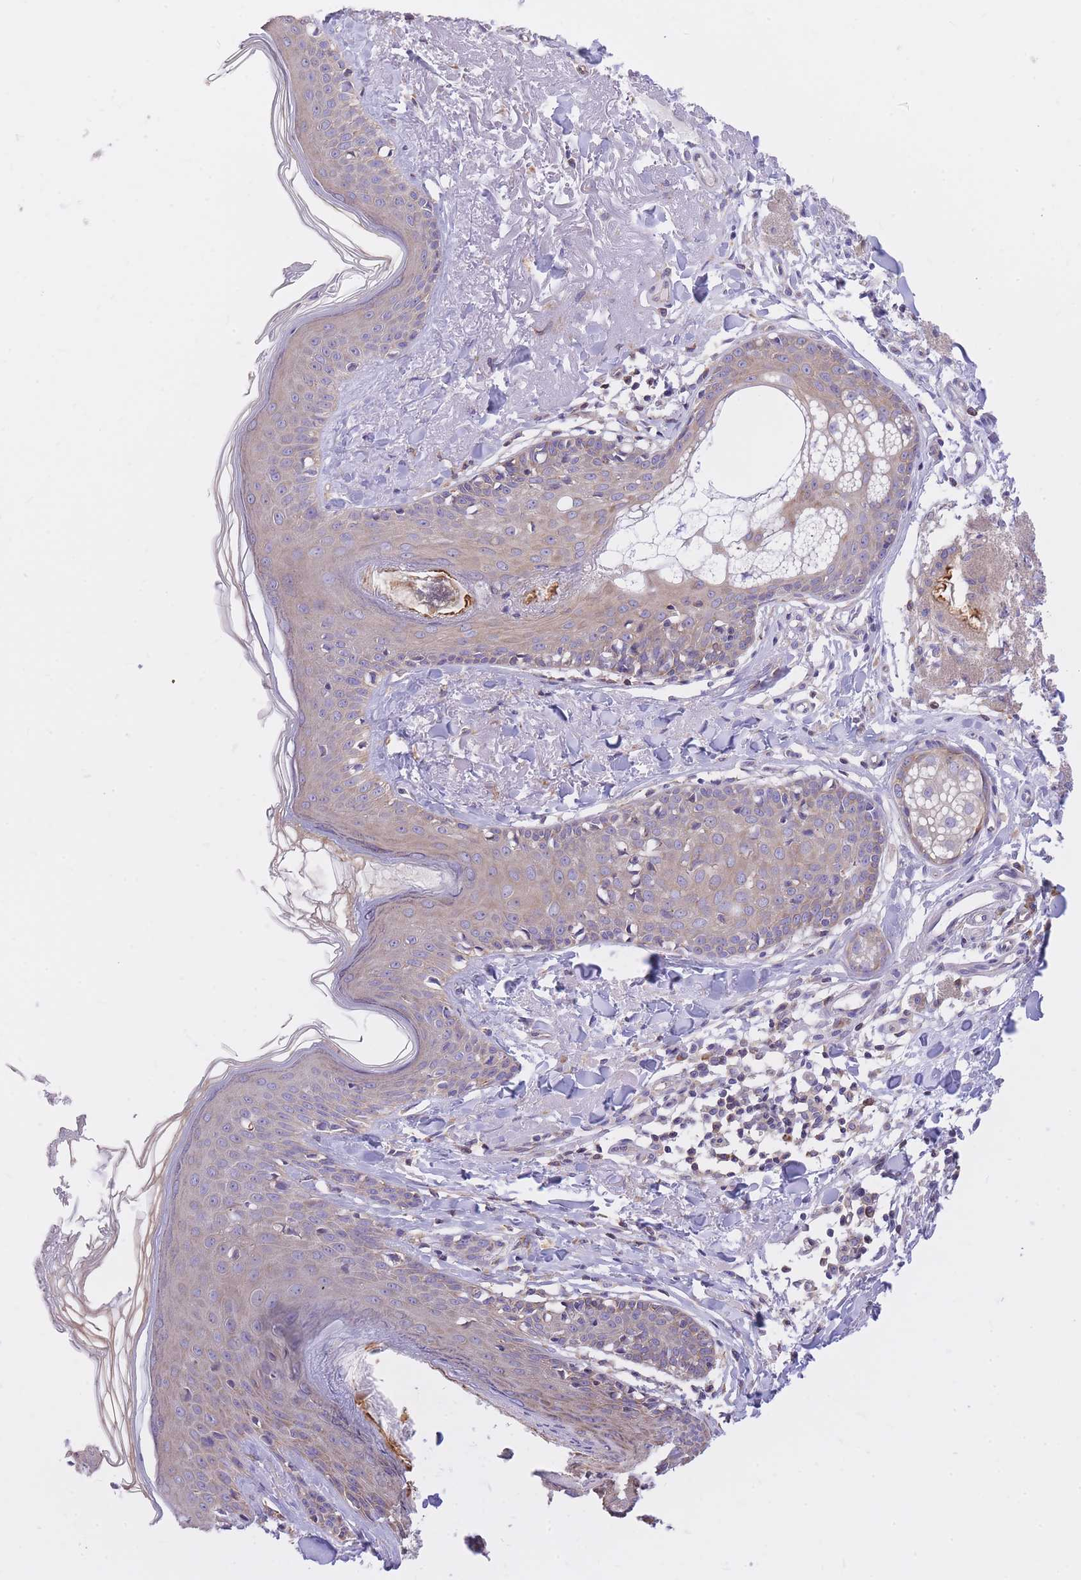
{"staining": {"intensity": "negative", "quantity": "none", "location": "none"}, "tissue": "skin", "cell_type": "Fibroblasts", "image_type": "normal", "snomed": [{"axis": "morphology", "description": "Normal tissue, NOS"}, {"axis": "morphology", "description": "Malignant melanoma, NOS"}, {"axis": "topography", "description": "Skin"}], "caption": "This is an immunohistochemistry image of benign skin. There is no staining in fibroblasts.", "gene": "GBP7", "patient": {"sex": "male", "age": 80}}